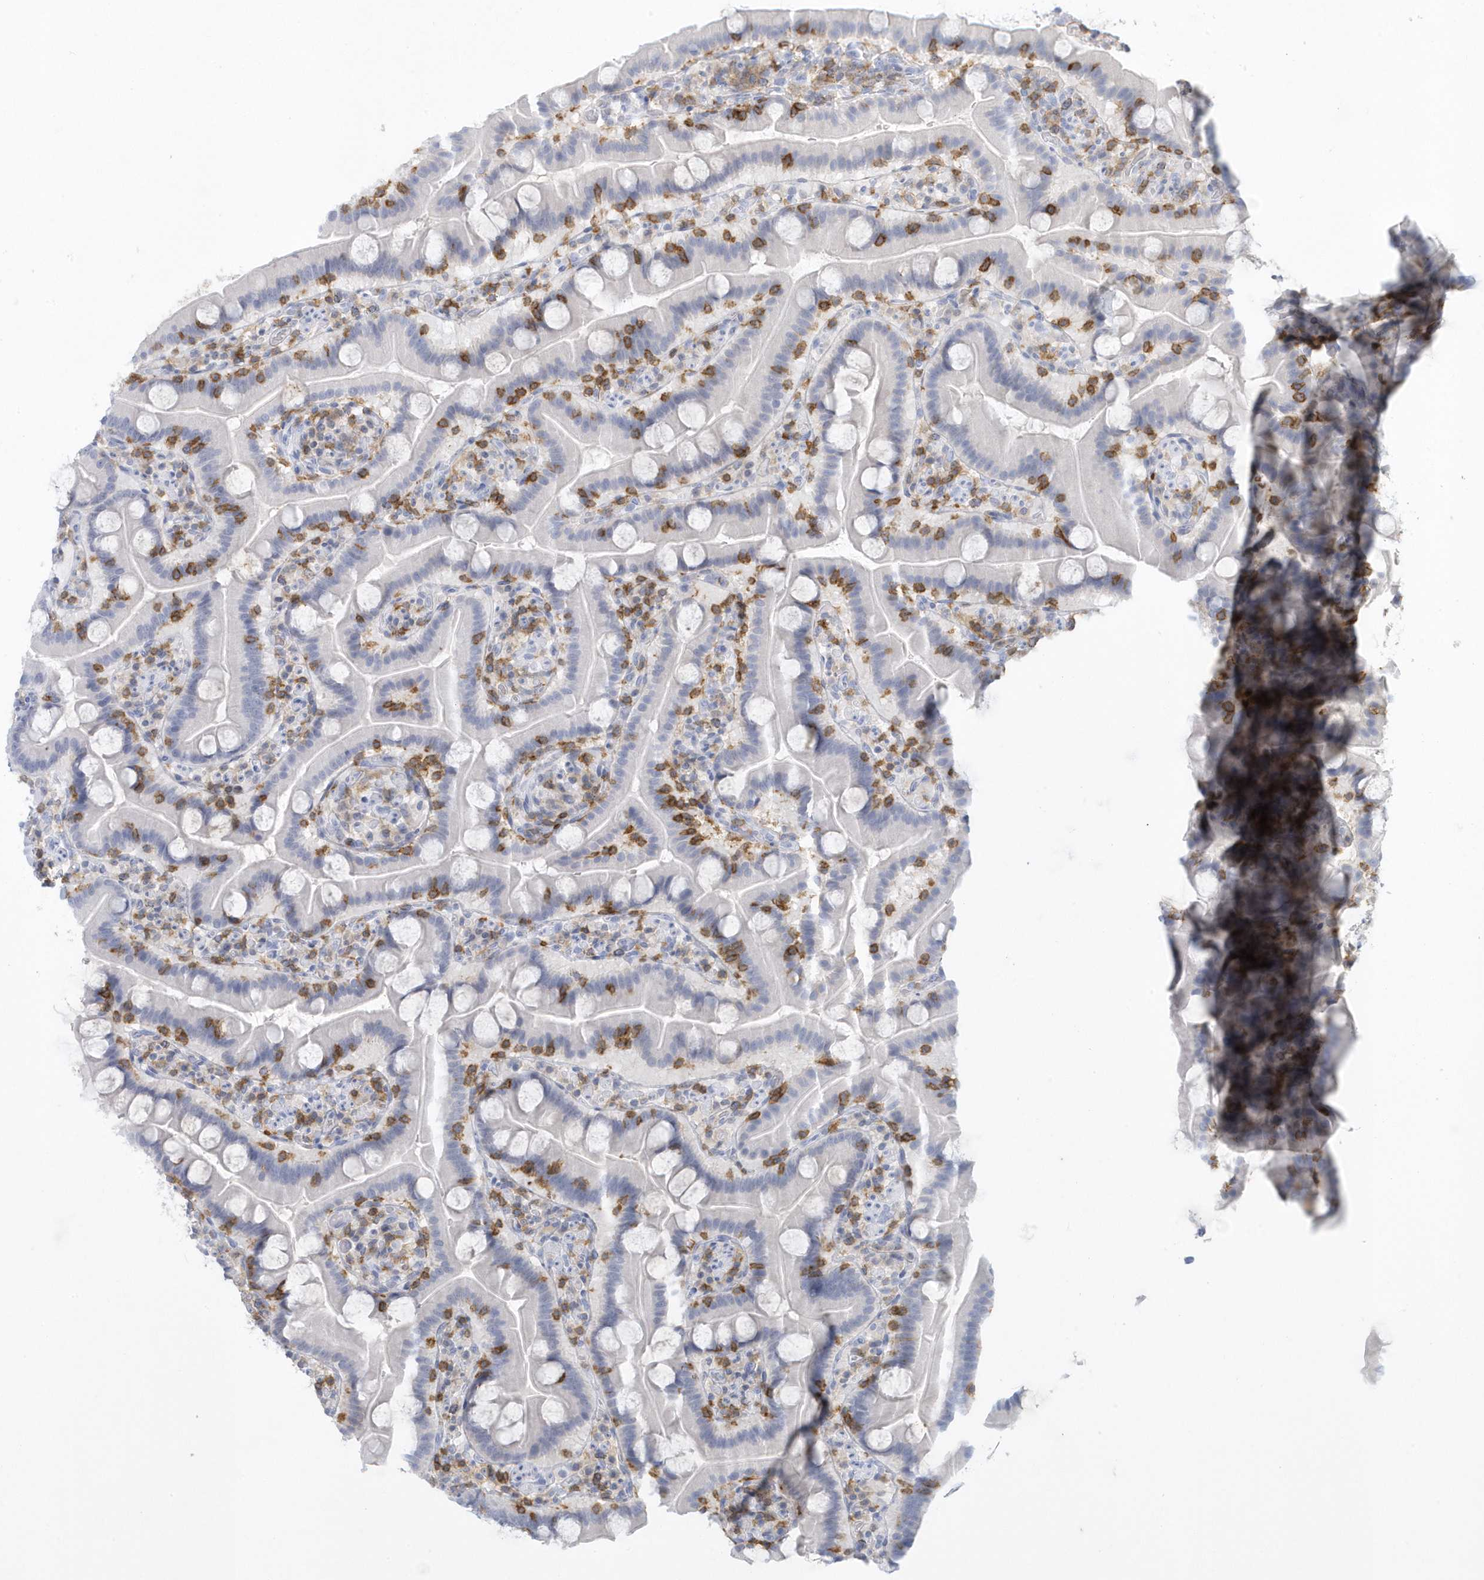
{"staining": {"intensity": "negative", "quantity": "none", "location": "none"}, "tissue": "duodenum", "cell_type": "Glandular cells", "image_type": "normal", "snomed": [{"axis": "morphology", "description": "Normal tissue, NOS"}, {"axis": "topography", "description": "Duodenum"}], "caption": "This is a micrograph of immunohistochemistry (IHC) staining of benign duodenum, which shows no positivity in glandular cells. (Brightfield microscopy of DAB (3,3'-diaminobenzidine) immunohistochemistry at high magnification).", "gene": "PSD4", "patient": {"sex": "male", "age": 55}}